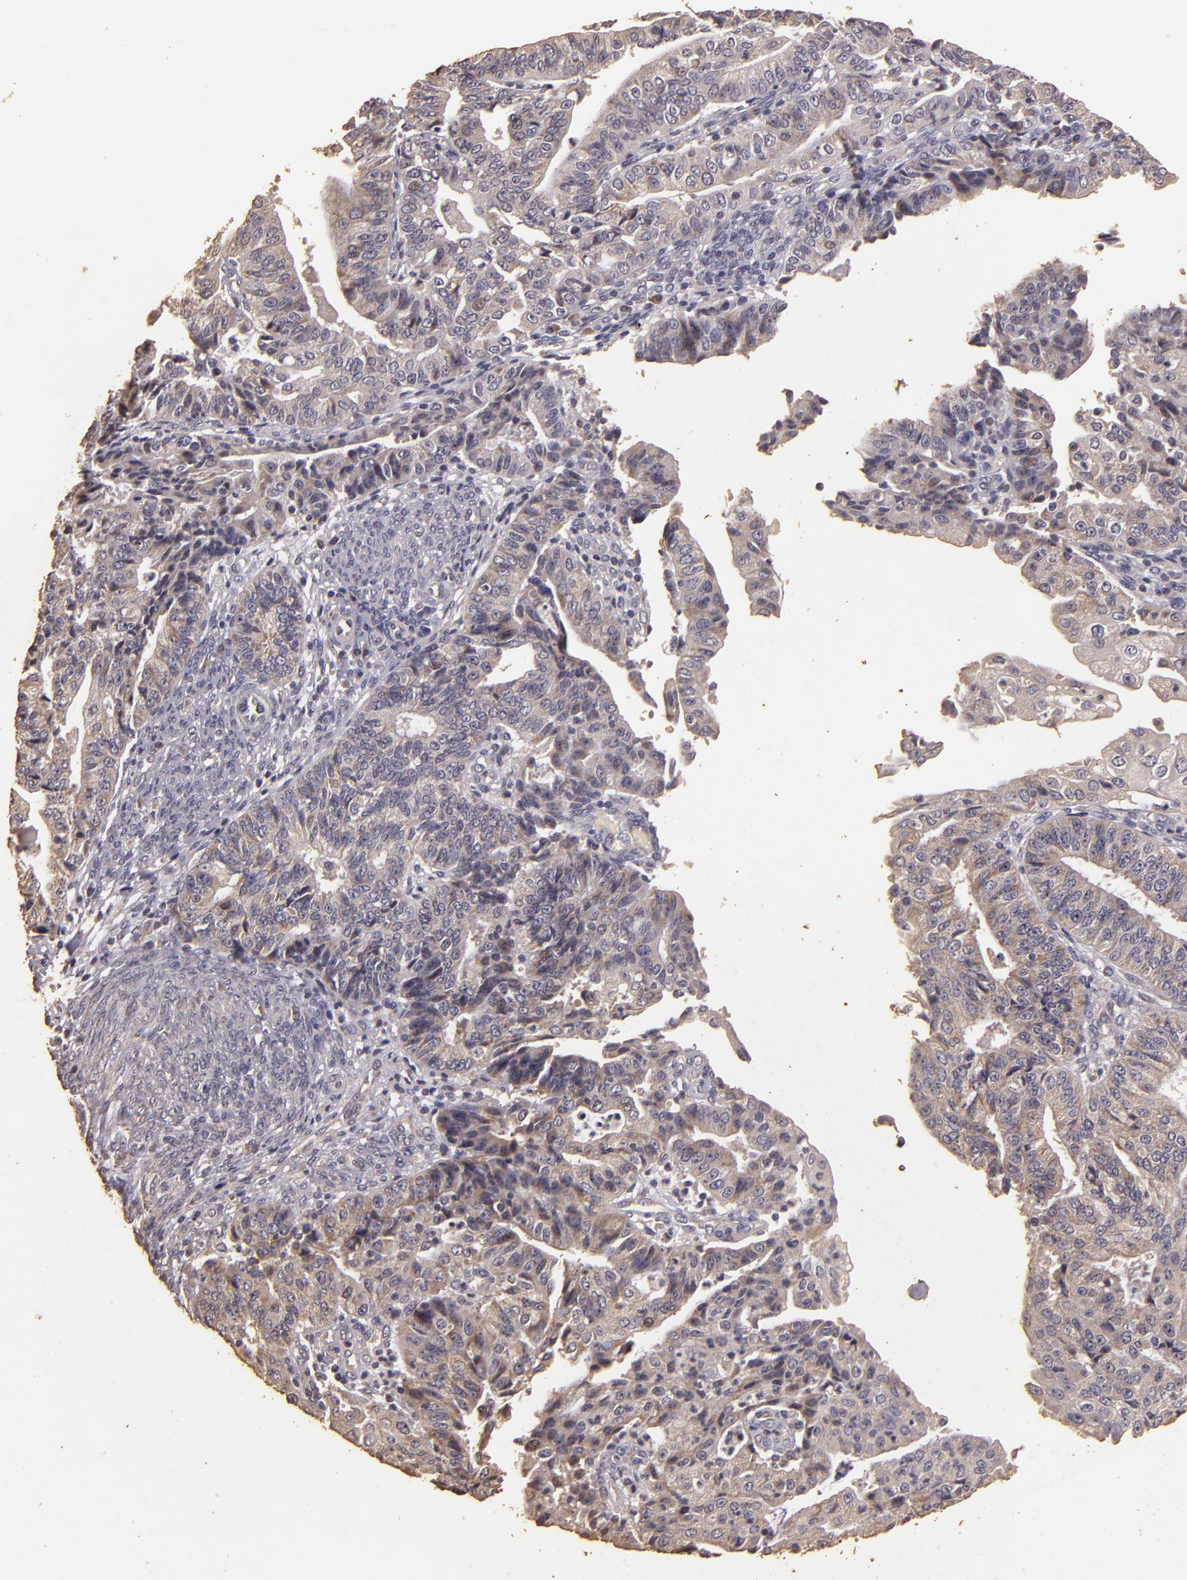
{"staining": {"intensity": "weak", "quantity": "25%-75%", "location": "cytoplasmic/membranous"}, "tissue": "endometrial cancer", "cell_type": "Tumor cells", "image_type": "cancer", "snomed": [{"axis": "morphology", "description": "Adenocarcinoma, NOS"}, {"axis": "topography", "description": "Endometrium"}], "caption": "Endometrial cancer stained with a brown dye reveals weak cytoplasmic/membranous positive staining in approximately 25%-75% of tumor cells.", "gene": "BCL2L13", "patient": {"sex": "female", "age": 56}}